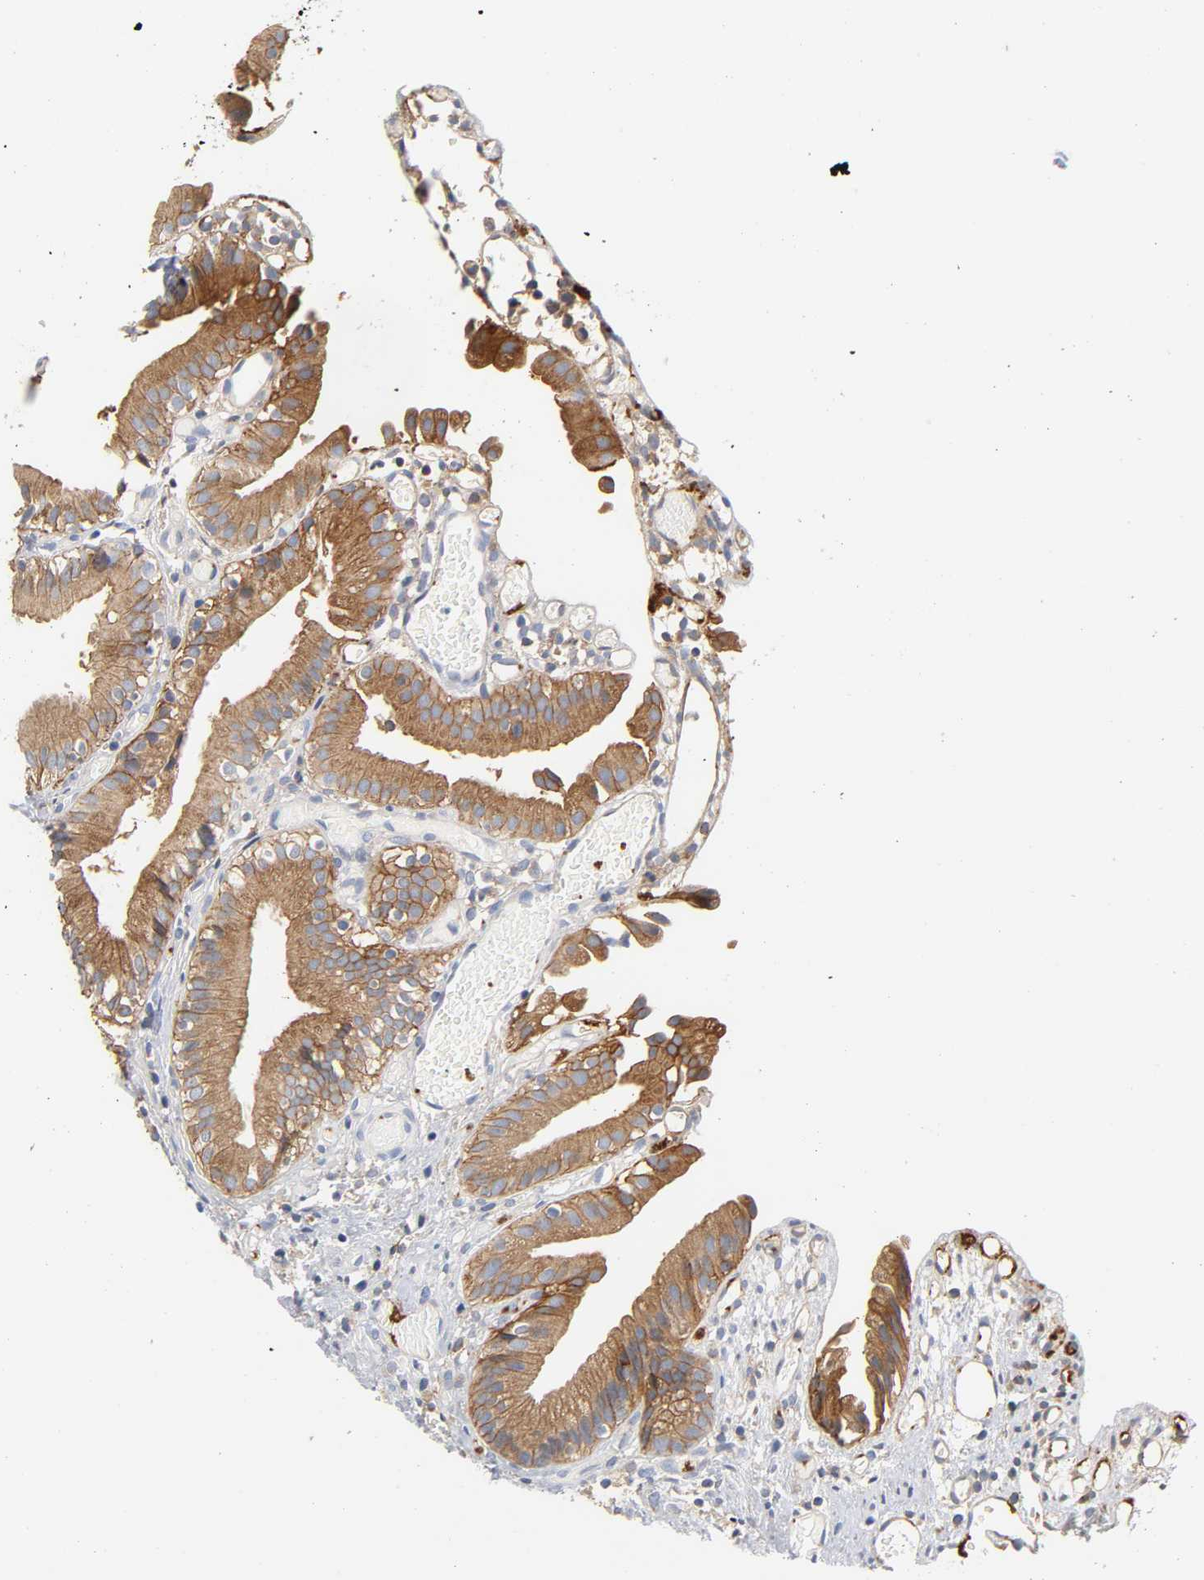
{"staining": {"intensity": "moderate", "quantity": ">75%", "location": "cytoplasmic/membranous"}, "tissue": "gallbladder", "cell_type": "Glandular cells", "image_type": "normal", "snomed": [{"axis": "morphology", "description": "Normal tissue, NOS"}, {"axis": "topography", "description": "Gallbladder"}], "caption": "Protein expression analysis of unremarkable gallbladder shows moderate cytoplasmic/membranous positivity in approximately >75% of glandular cells. (DAB IHC, brown staining for protein, blue staining for nuclei).", "gene": "SRC", "patient": {"sex": "male", "age": 65}}